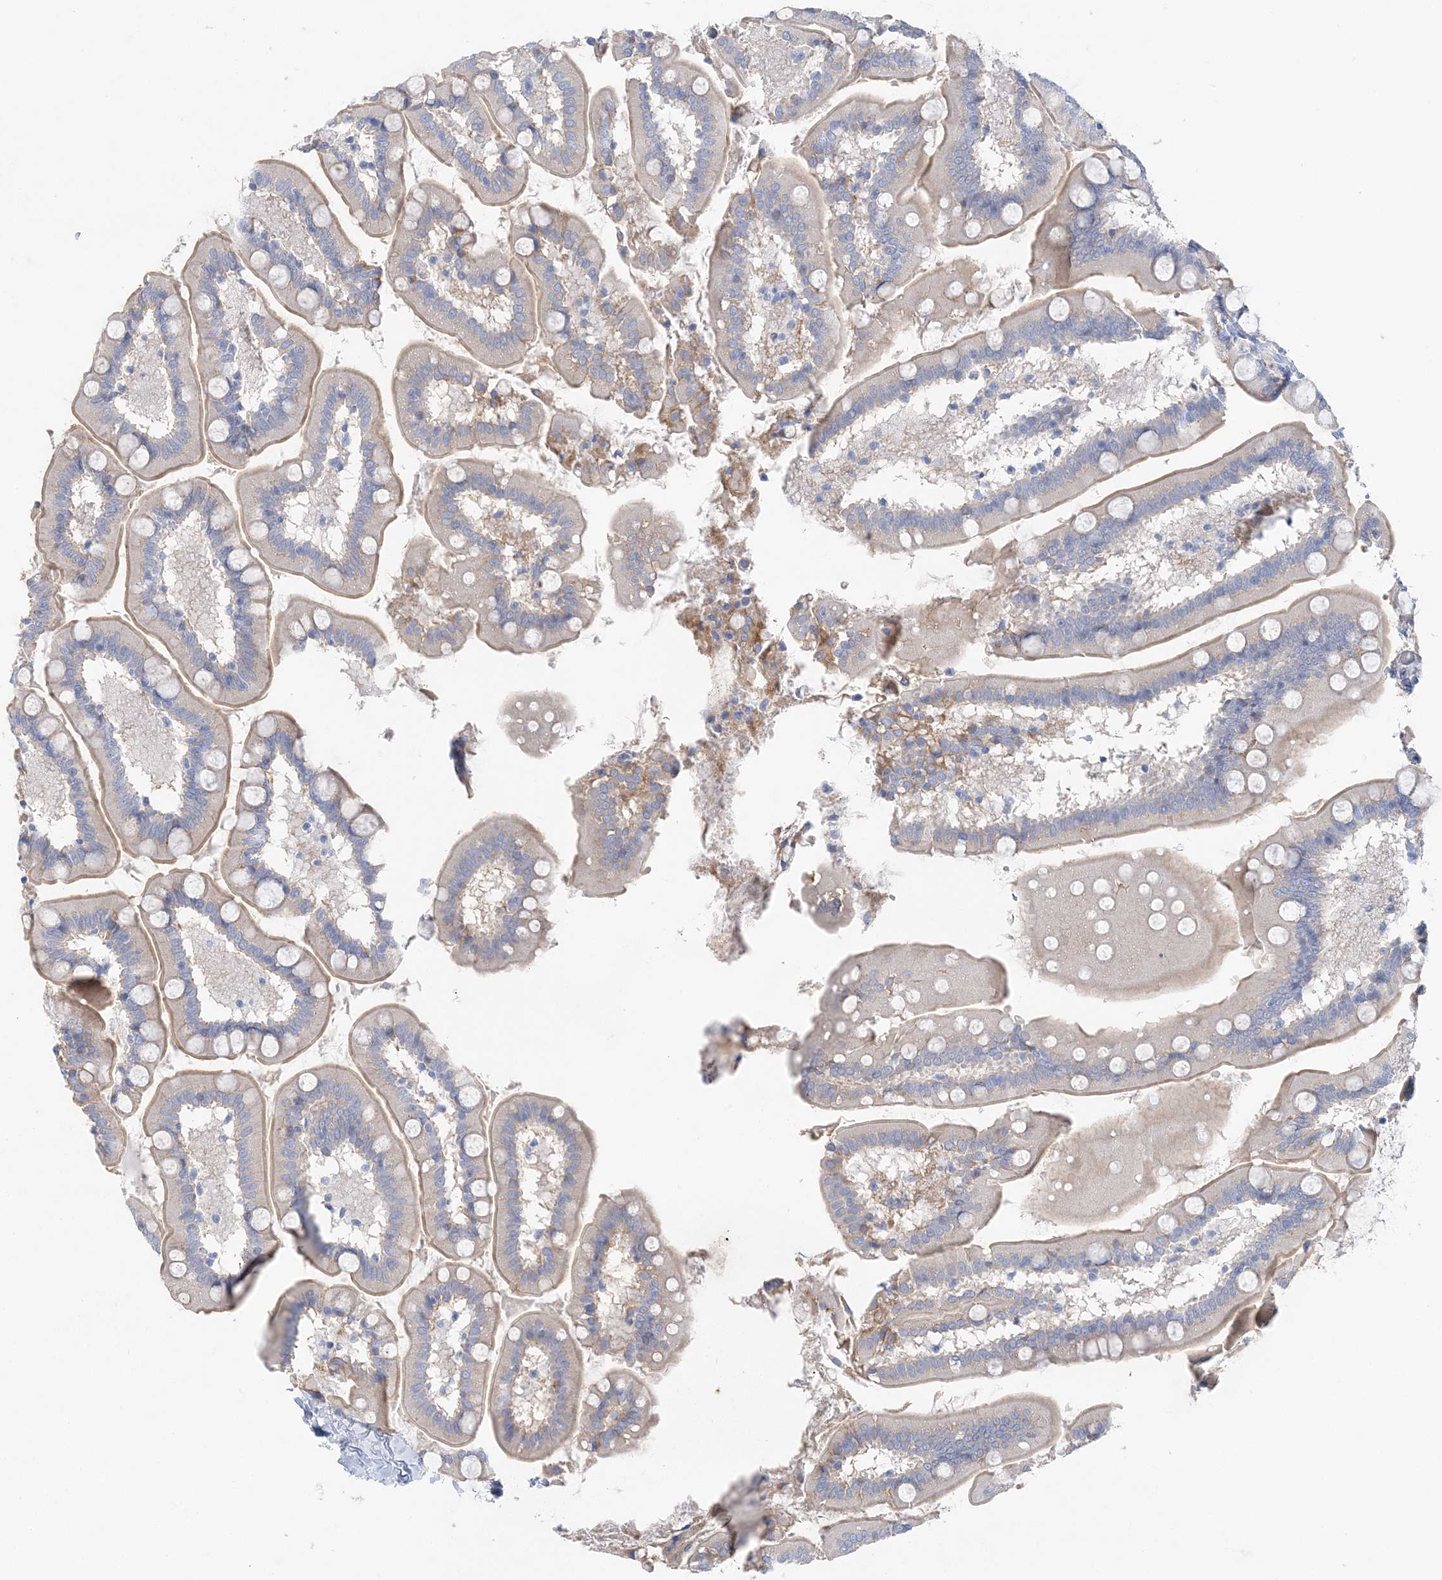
{"staining": {"intensity": "weak", "quantity": "25%-75%", "location": "cytoplasmic/membranous"}, "tissue": "small intestine", "cell_type": "Glandular cells", "image_type": "normal", "snomed": [{"axis": "morphology", "description": "Normal tissue, NOS"}, {"axis": "topography", "description": "Small intestine"}], "caption": "Immunohistochemistry (IHC) staining of unremarkable small intestine, which shows low levels of weak cytoplasmic/membranous positivity in approximately 25%-75% of glandular cells indicating weak cytoplasmic/membranous protein positivity. The staining was performed using DAB (3,3'-diaminobenzidine) (brown) for protein detection and nuclei were counterstained in hematoxylin (blue).", "gene": "SLC5A6", "patient": {"sex": "female", "age": 64}}